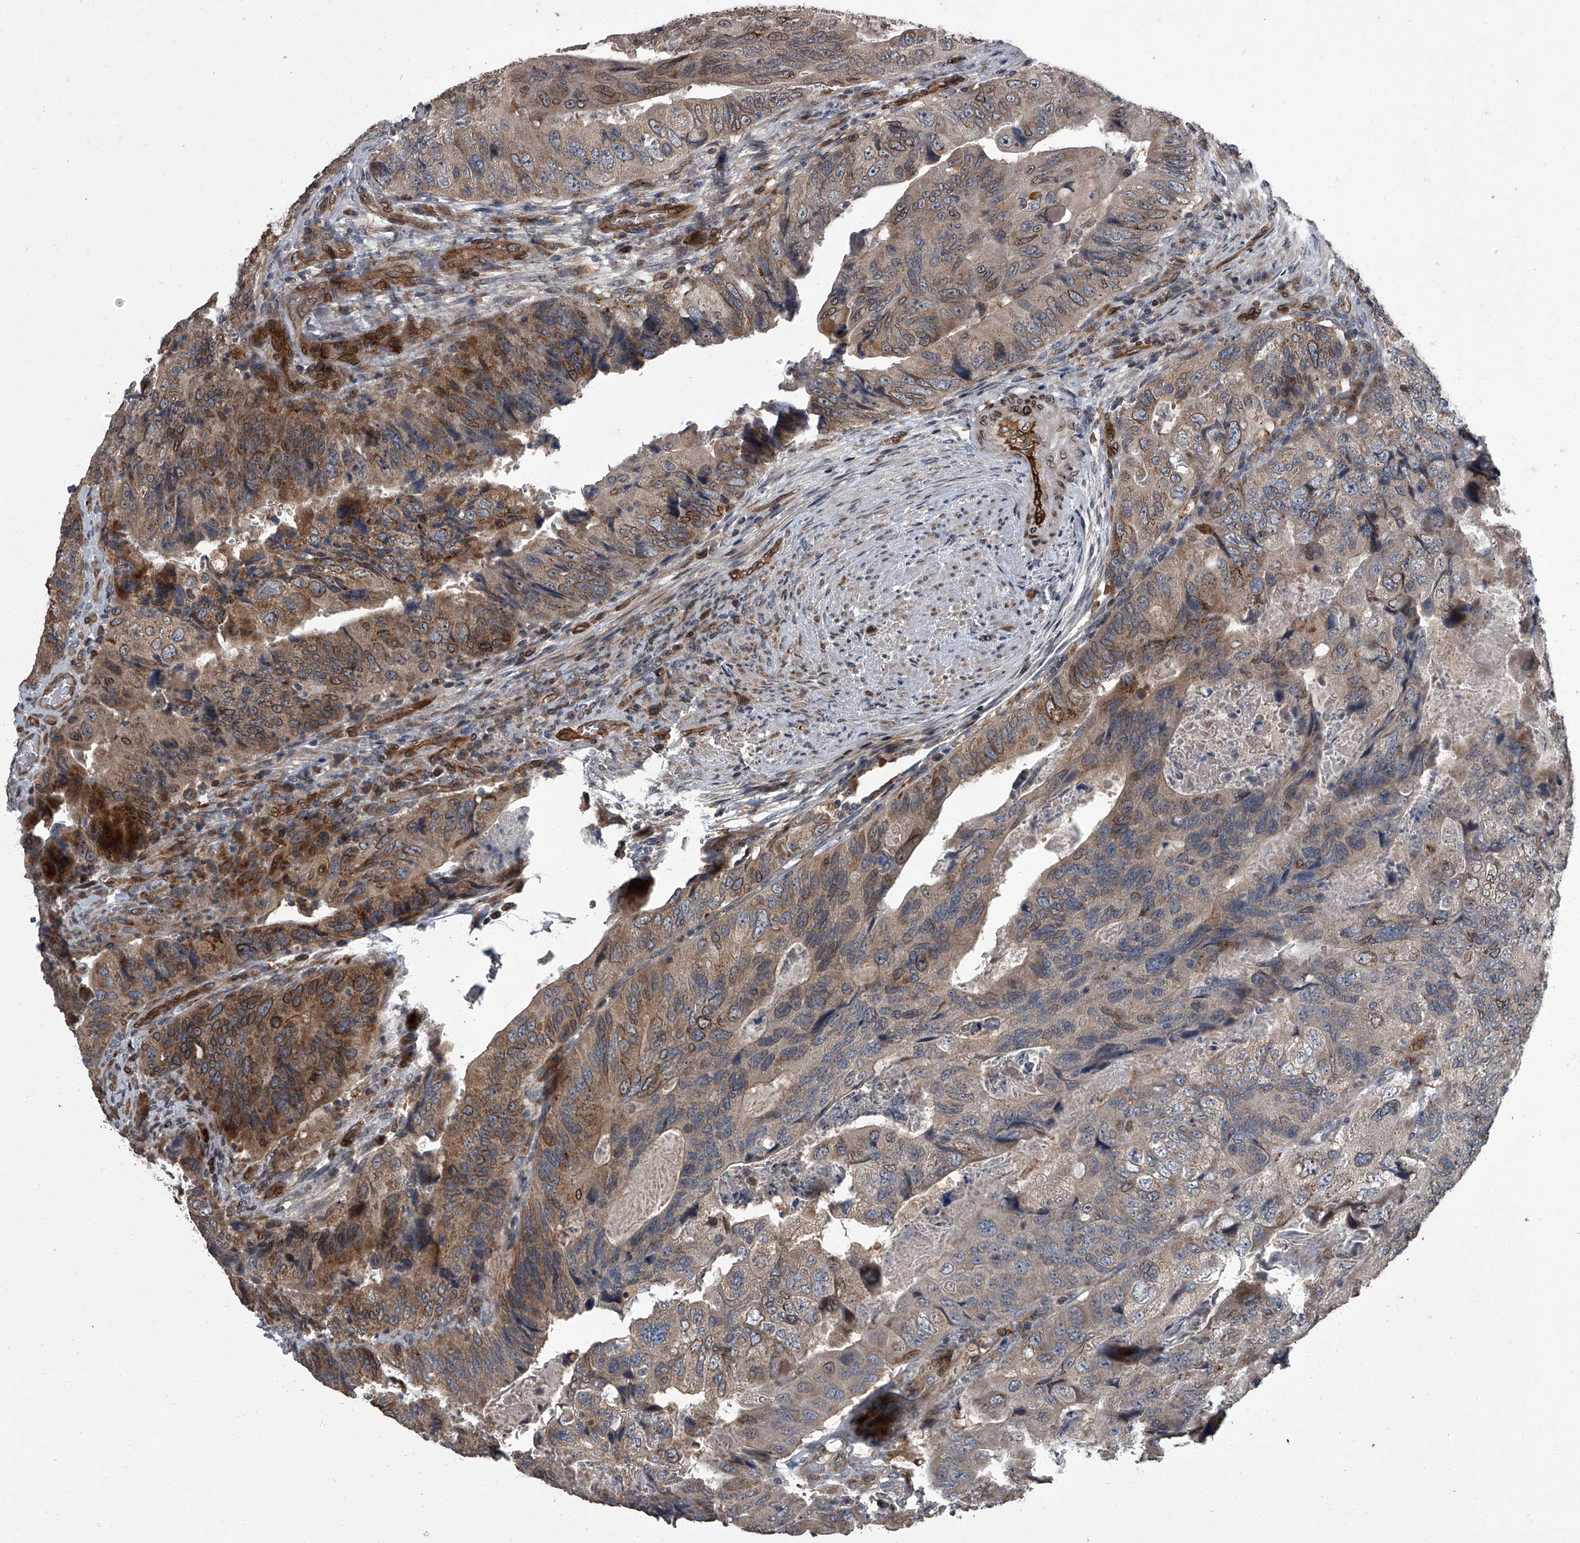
{"staining": {"intensity": "moderate", "quantity": "25%-75%", "location": "cytoplasmic/membranous,nuclear"}, "tissue": "colorectal cancer", "cell_type": "Tumor cells", "image_type": "cancer", "snomed": [{"axis": "morphology", "description": "Adenocarcinoma, NOS"}, {"axis": "topography", "description": "Rectum"}], "caption": "Immunohistochemical staining of adenocarcinoma (colorectal) exhibits medium levels of moderate cytoplasmic/membranous and nuclear positivity in approximately 25%-75% of tumor cells. (DAB (3,3'-diaminobenzidine) IHC, brown staining for protein, blue staining for nuclei).", "gene": "LRRC8C", "patient": {"sex": "male", "age": 63}}